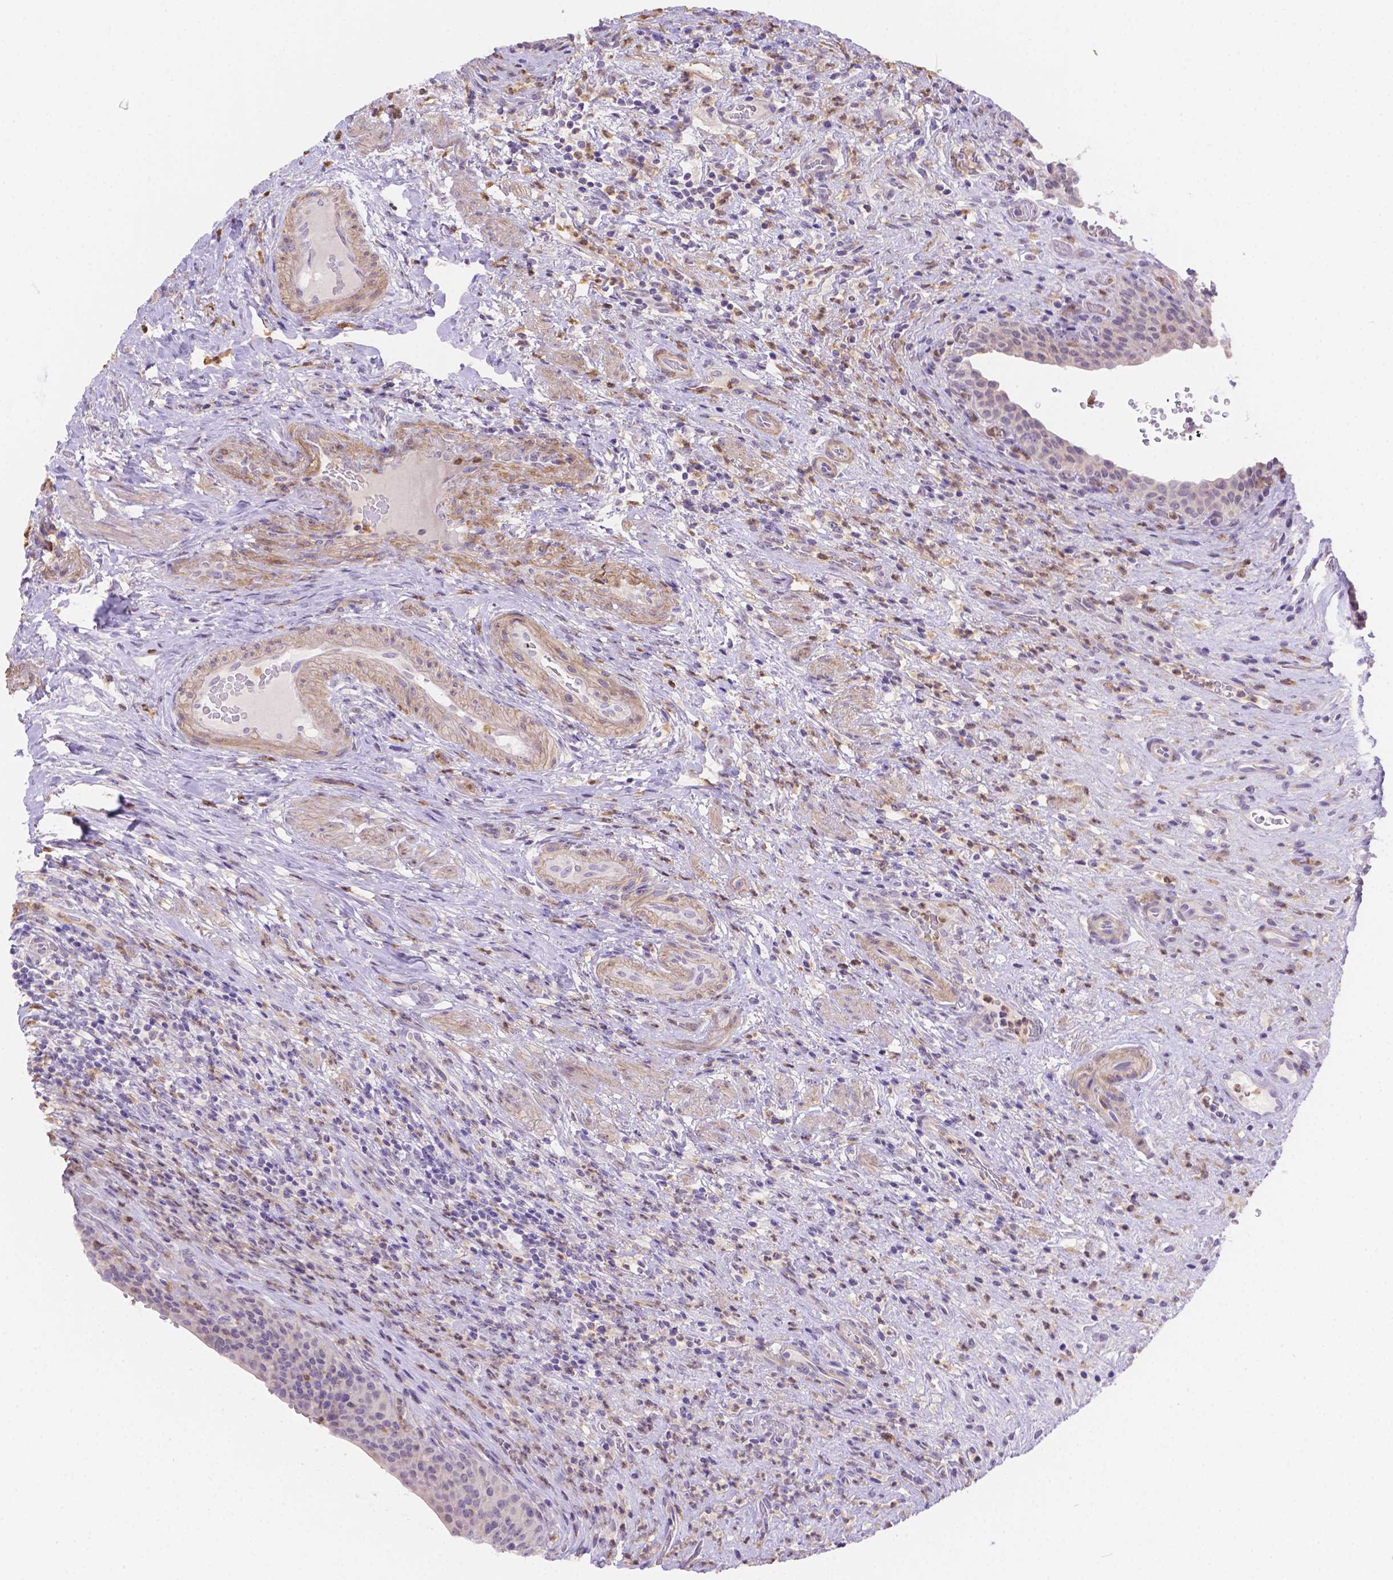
{"staining": {"intensity": "negative", "quantity": "none", "location": "none"}, "tissue": "urinary bladder", "cell_type": "Urothelial cells", "image_type": "normal", "snomed": [{"axis": "morphology", "description": "Normal tissue, NOS"}, {"axis": "topography", "description": "Urinary bladder"}, {"axis": "topography", "description": "Peripheral nerve tissue"}], "caption": "This is an immunohistochemistry (IHC) image of normal human urinary bladder. There is no staining in urothelial cells.", "gene": "NXPE2", "patient": {"sex": "male", "age": 66}}